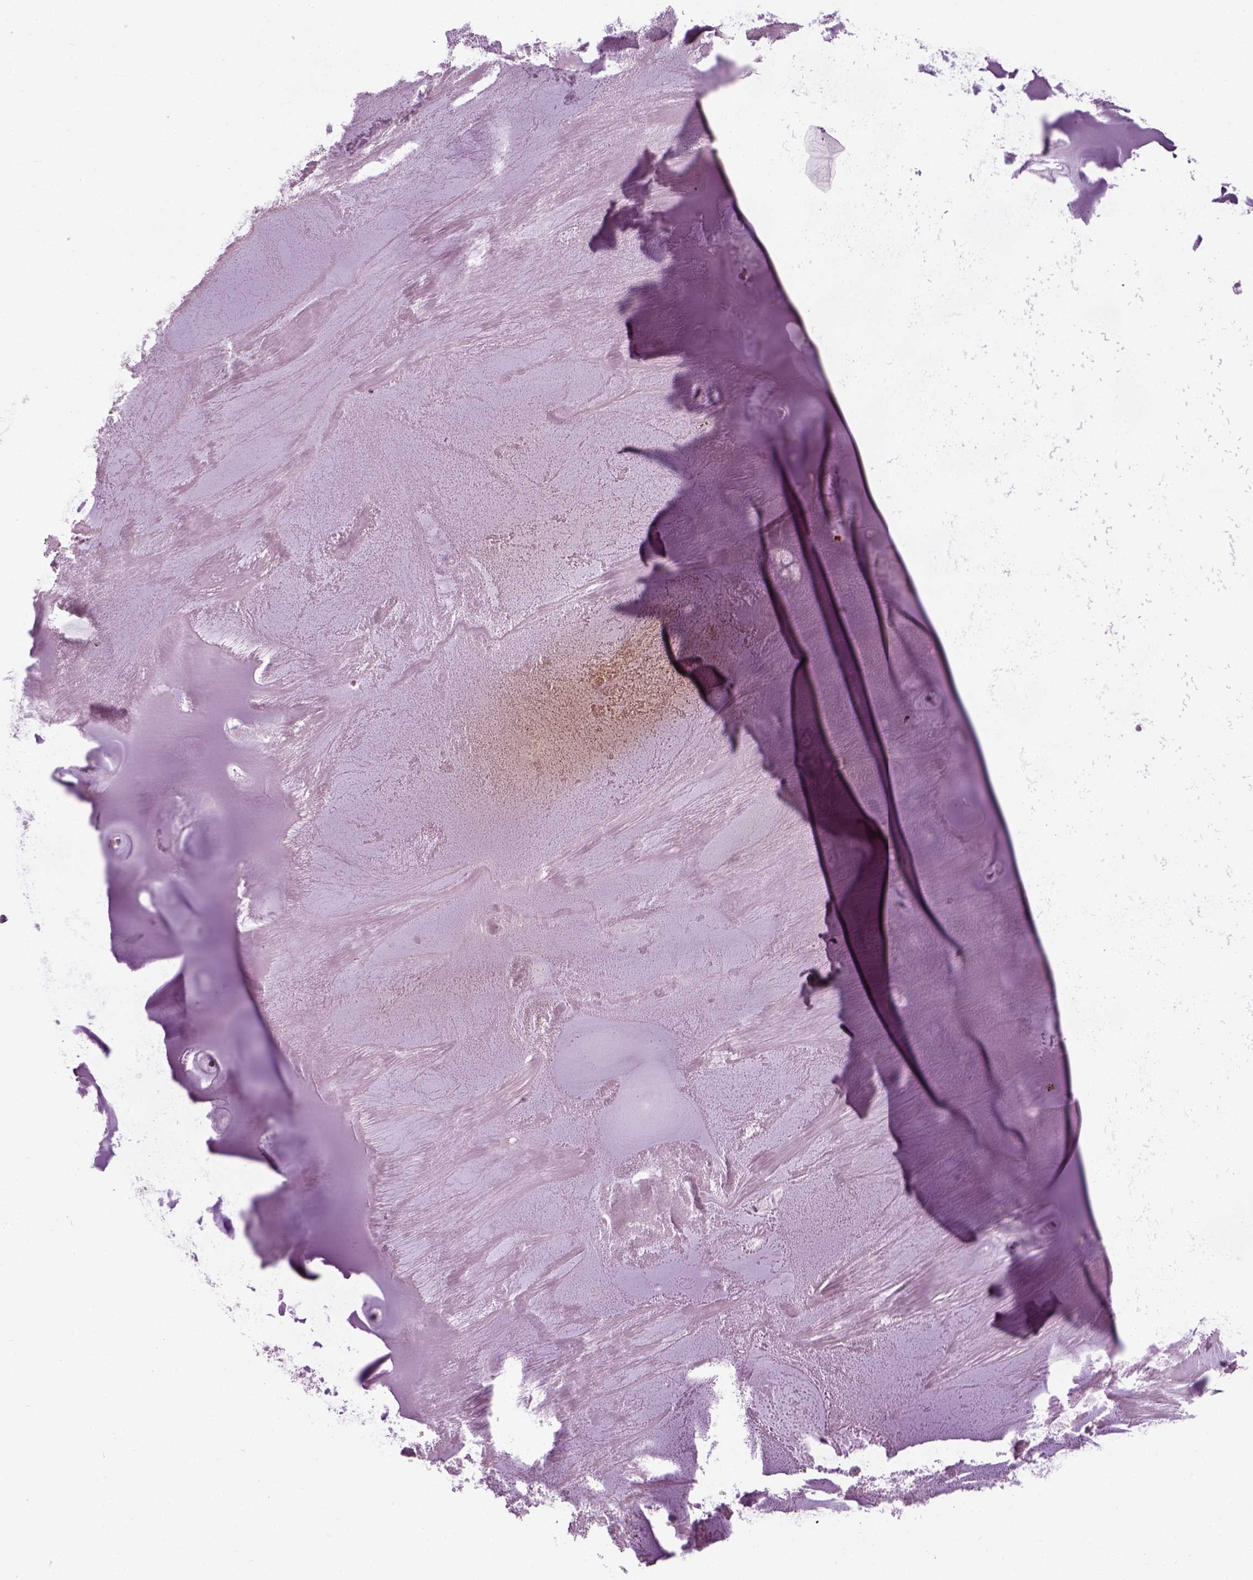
{"staining": {"intensity": "negative", "quantity": "none", "location": "none"}, "tissue": "adipose tissue", "cell_type": "Adipocytes", "image_type": "normal", "snomed": [{"axis": "morphology", "description": "Normal tissue, NOS"}, {"axis": "morphology", "description": "Squamous cell carcinoma, NOS"}, {"axis": "topography", "description": "Cartilage tissue"}, {"axis": "topography", "description": "Lung"}], "caption": "DAB (3,3'-diaminobenzidine) immunohistochemical staining of normal adipose tissue displays no significant expression in adipocytes.", "gene": "KCNG2", "patient": {"sex": "male", "age": 66}}